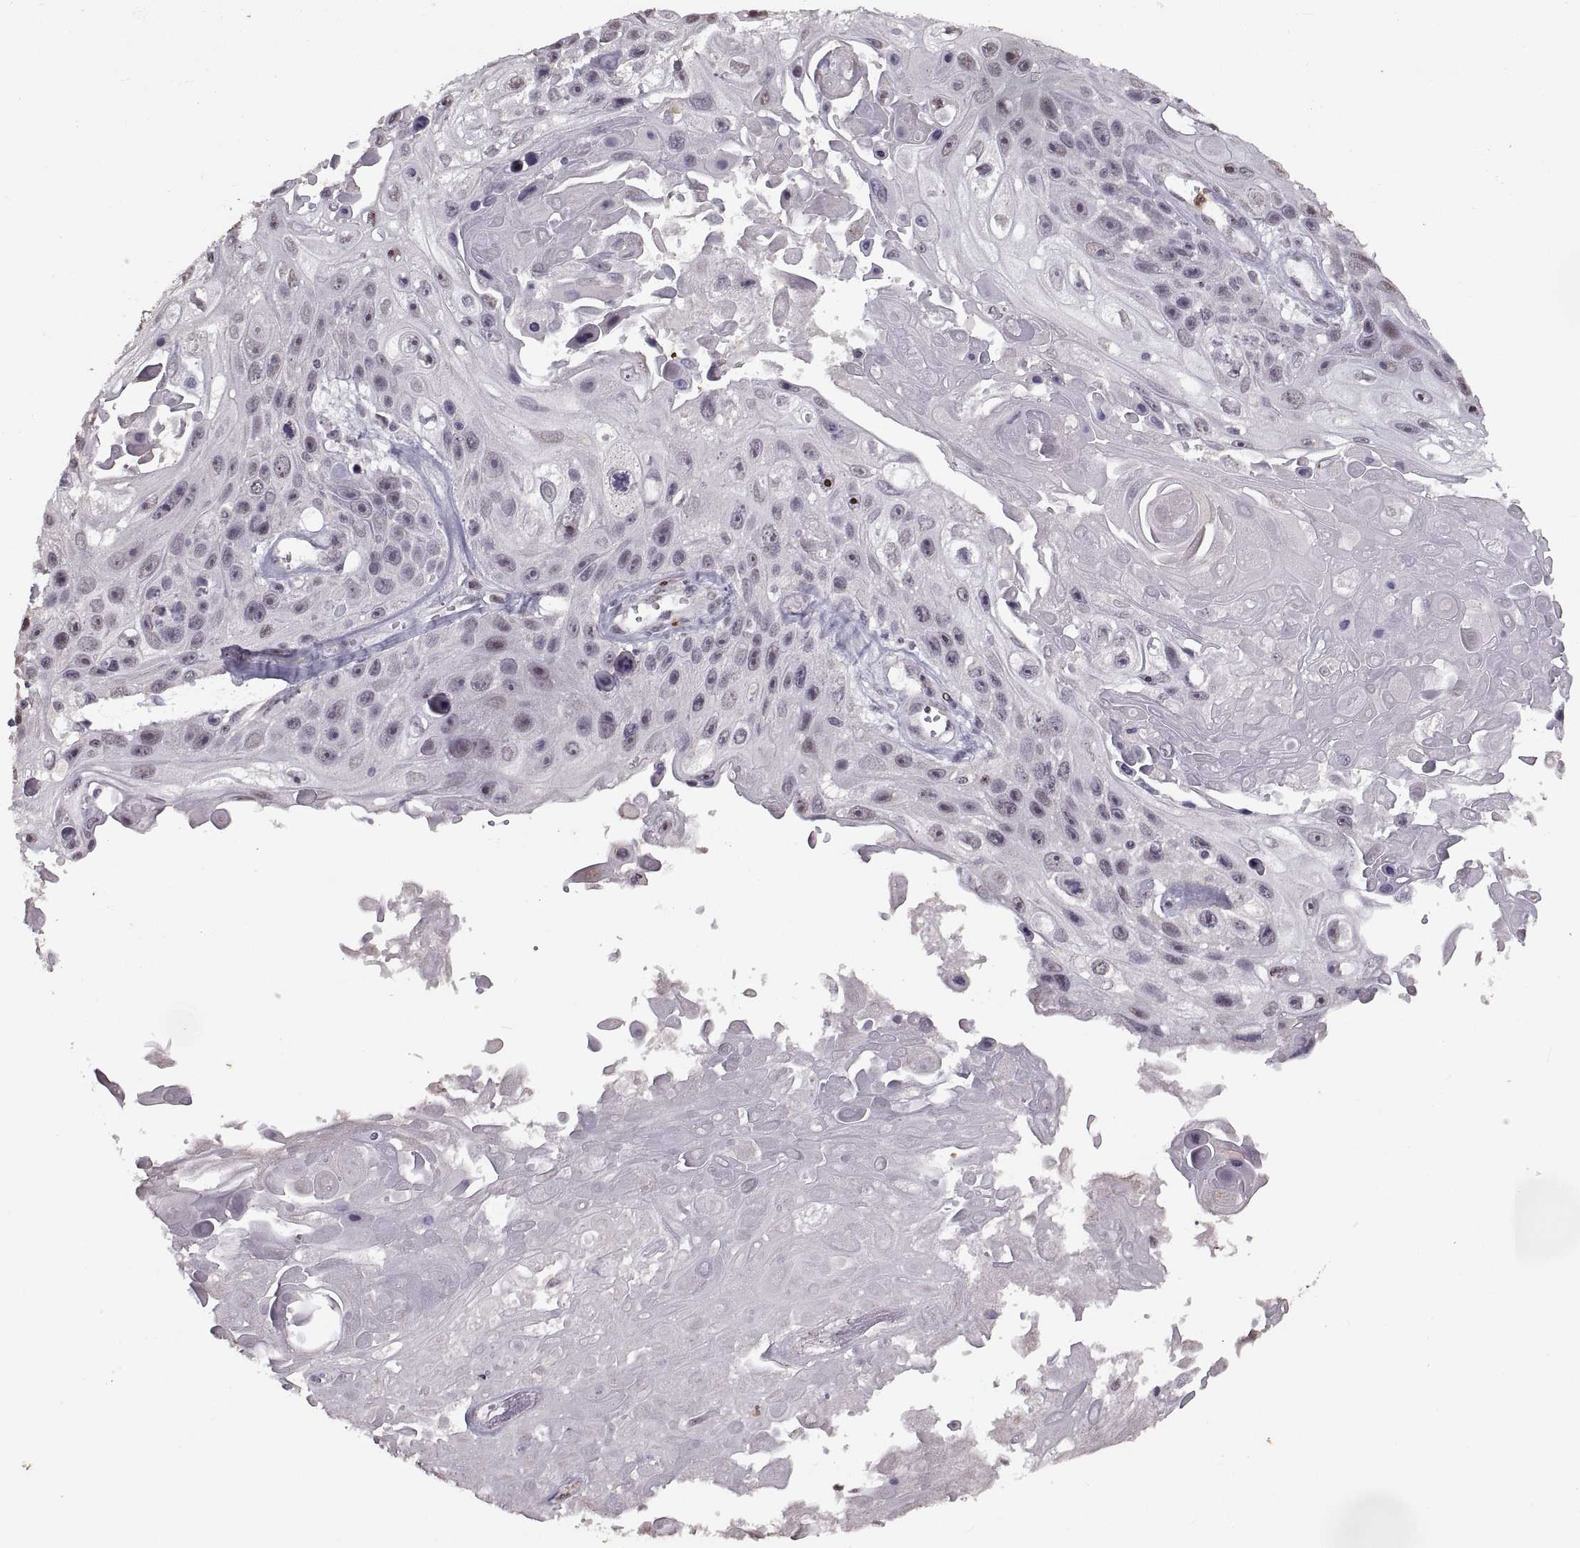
{"staining": {"intensity": "negative", "quantity": "none", "location": "none"}, "tissue": "skin cancer", "cell_type": "Tumor cells", "image_type": "cancer", "snomed": [{"axis": "morphology", "description": "Squamous cell carcinoma, NOS"}, {"axis": "topography", "description": "Skin"}], "caption": "Tumor cells are negative for protein expression in human squamous cell carcinoma (skin).", "gene": "PALS1", "patient": {"sex": "male", "age": 82}}